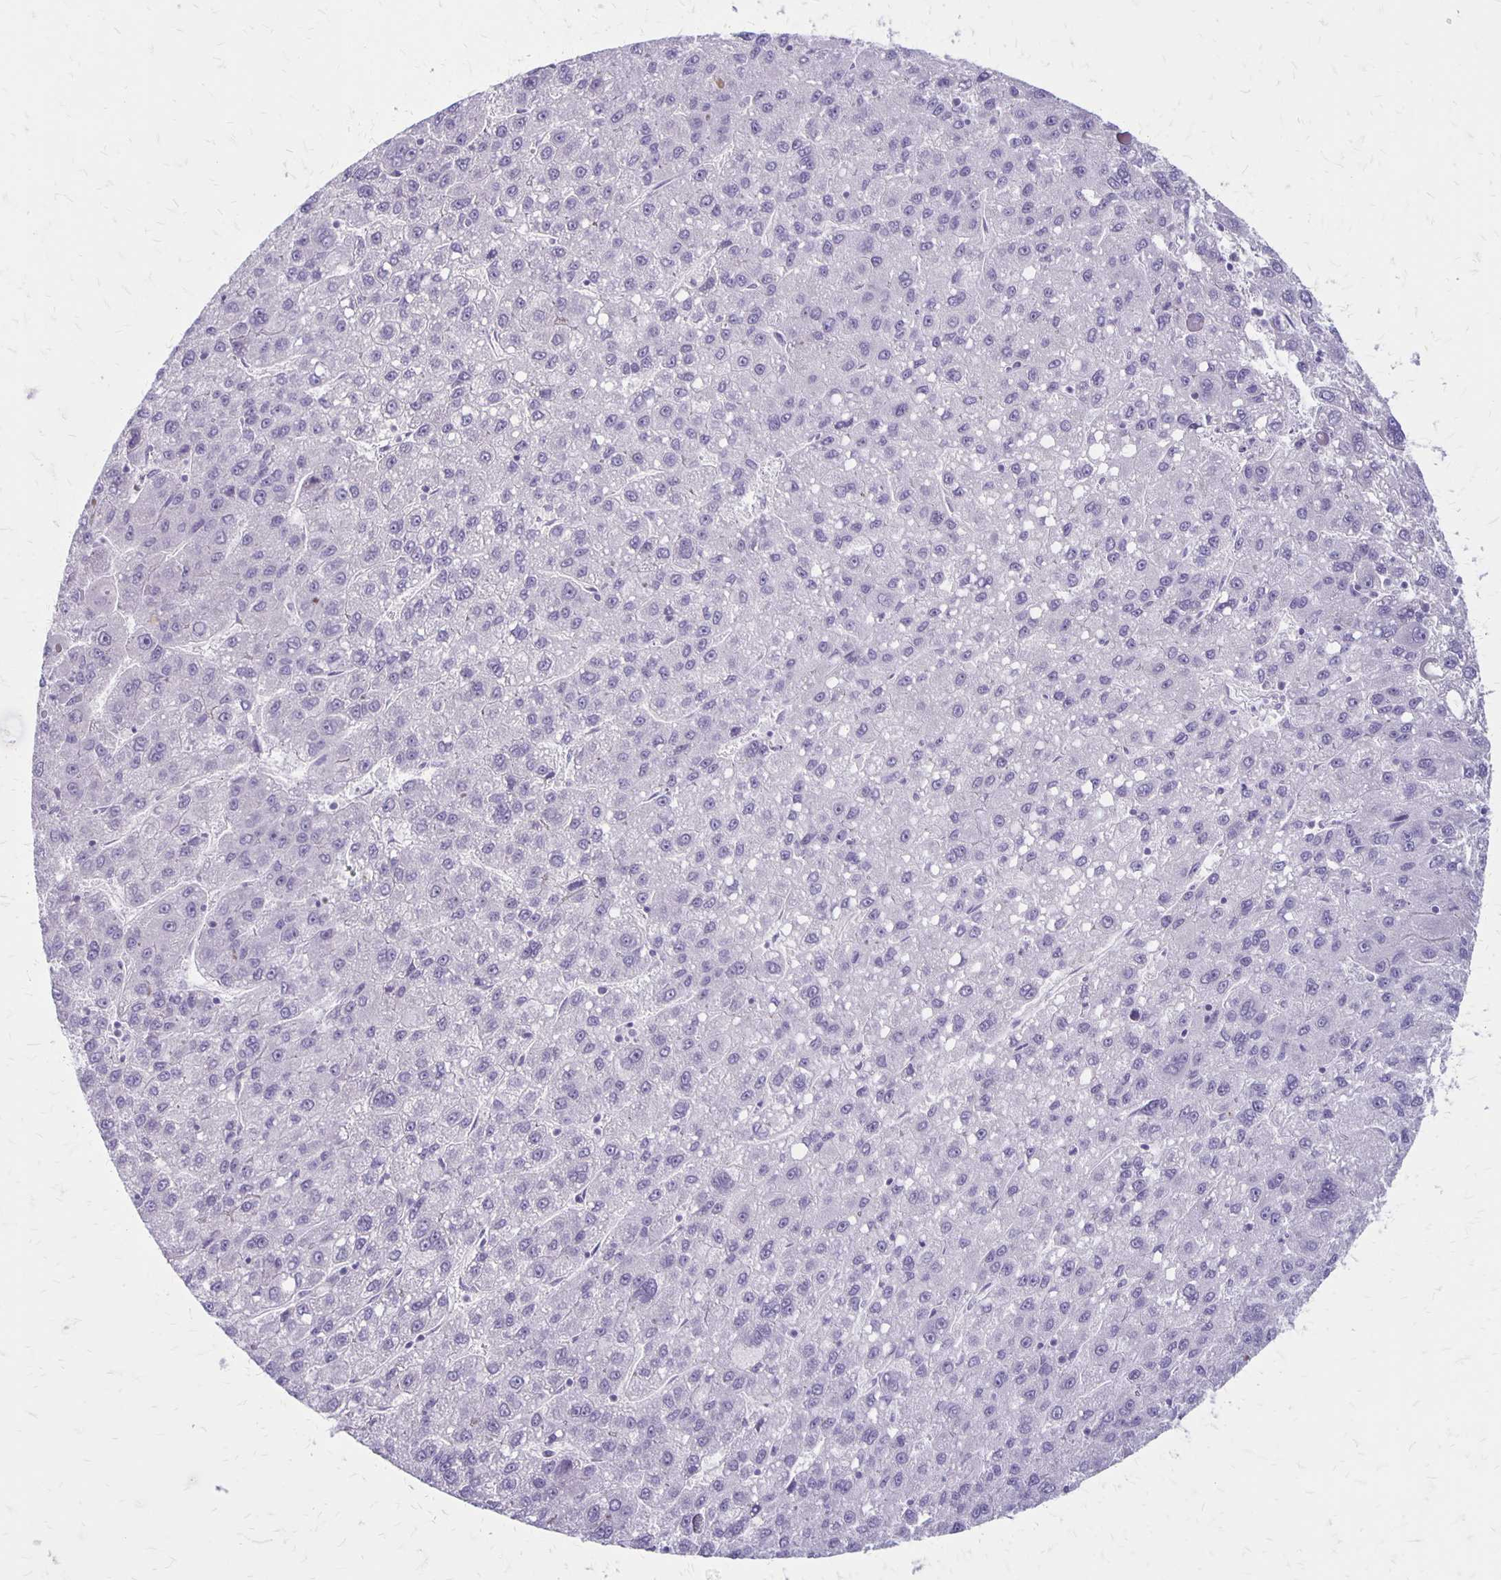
{"staining": {"intensity": "negative", "quantity": "none", "location": "none"}, "tissue": "liver cancer", "cell_type": "Tumor cells", "image_type": "cancer", "snomed": [{"axis": "morphology", "description": "Carcinoma, Hepatocellular, NOS"}, {"axis": "topography", "description": "Liver"}], "caption": "A high-resolution histopathology image shows IHC staining of liver cancer, which reveals no significant positivity in tumor cells.", "gene": "HOMER1", "patient": {"sex": "female", "age": 82}}